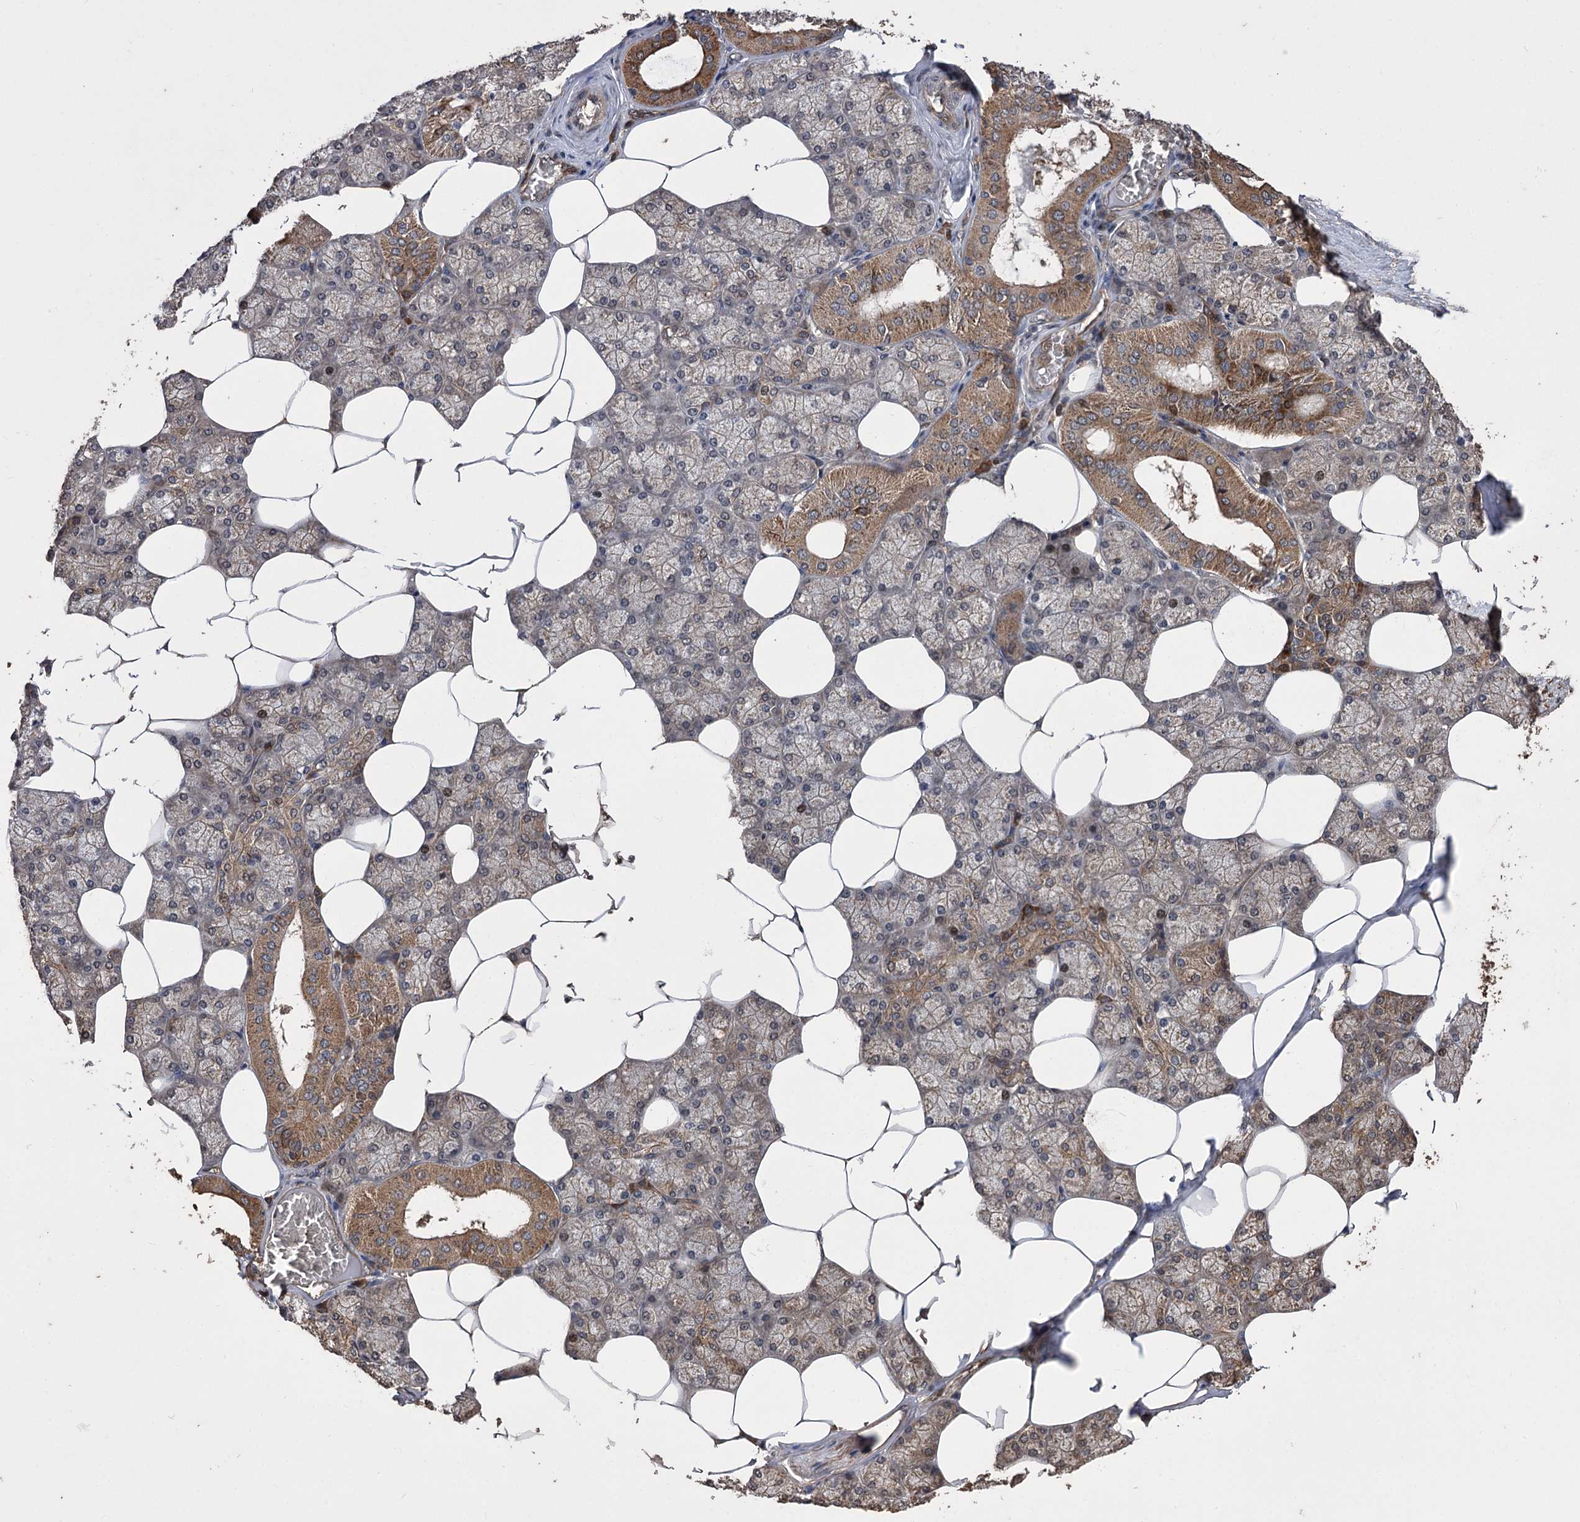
{"staining": {"intensity": "strong", "quantity": "25%-75%", "location": "cytoplasmic/membranous"}, "tissue": "salivary gland", "cell_type": "Glandular cells", "image_type": "normal", "snomed": [{"axis": "morphology", "description": "Normal tissue, NOS"}, {"axis": "topography", "description": "Salivary gland"}], "caption": "High-power microscopy captured an immunohistochemistry image of normal salivary gland, revealing strong cytoplasmic/membranous positivity in approximately 25%-75% of glandular cells.", "gene": "RASSF3", "patient": {"sex": "male", "age": 62}}